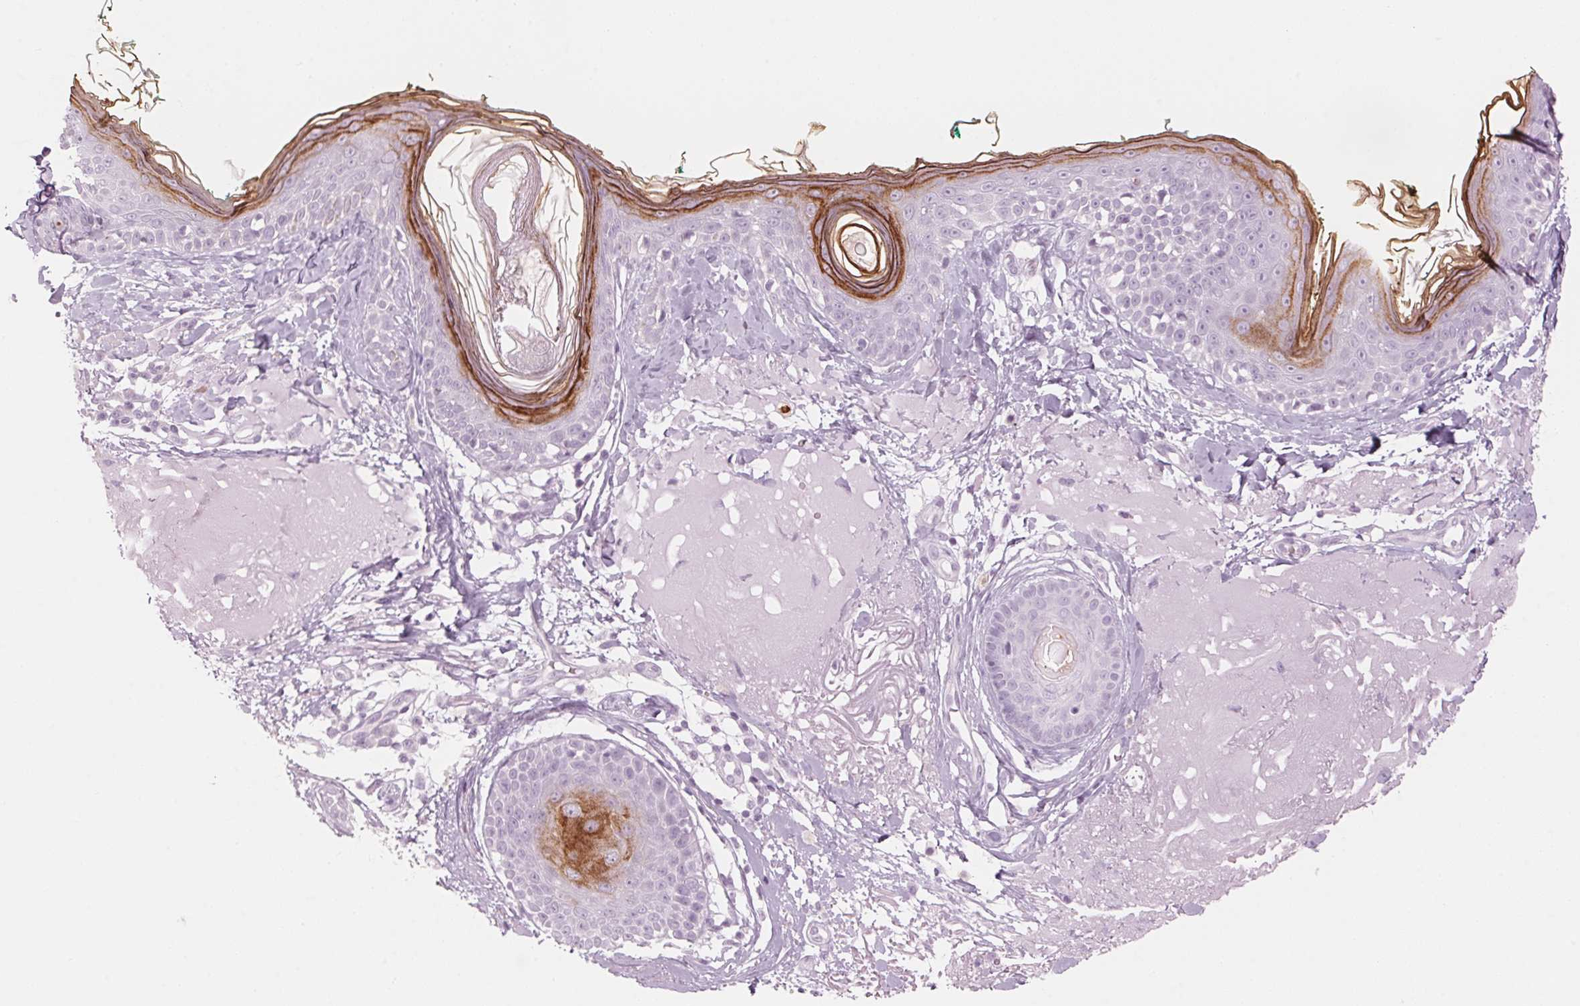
{"staining": {"intensity": "negative", "quantity": "none", "location": "none"}, "tissue": "skin", "cell_type": "Fibroblasts", "image_type": "normal", "snomed": [{"axis": "morphology", "description": "Normal tissue, NOS"}, {"axis": "topography", "description": "Skin"}], "caption": "A histopathology image of human skin is negative for staining in fibroblasts. (Immunohistochemistry, brightfield microscopy, high magnification).", "gene": "KLK7", "patient": {"sex": "male", "age": 73}}